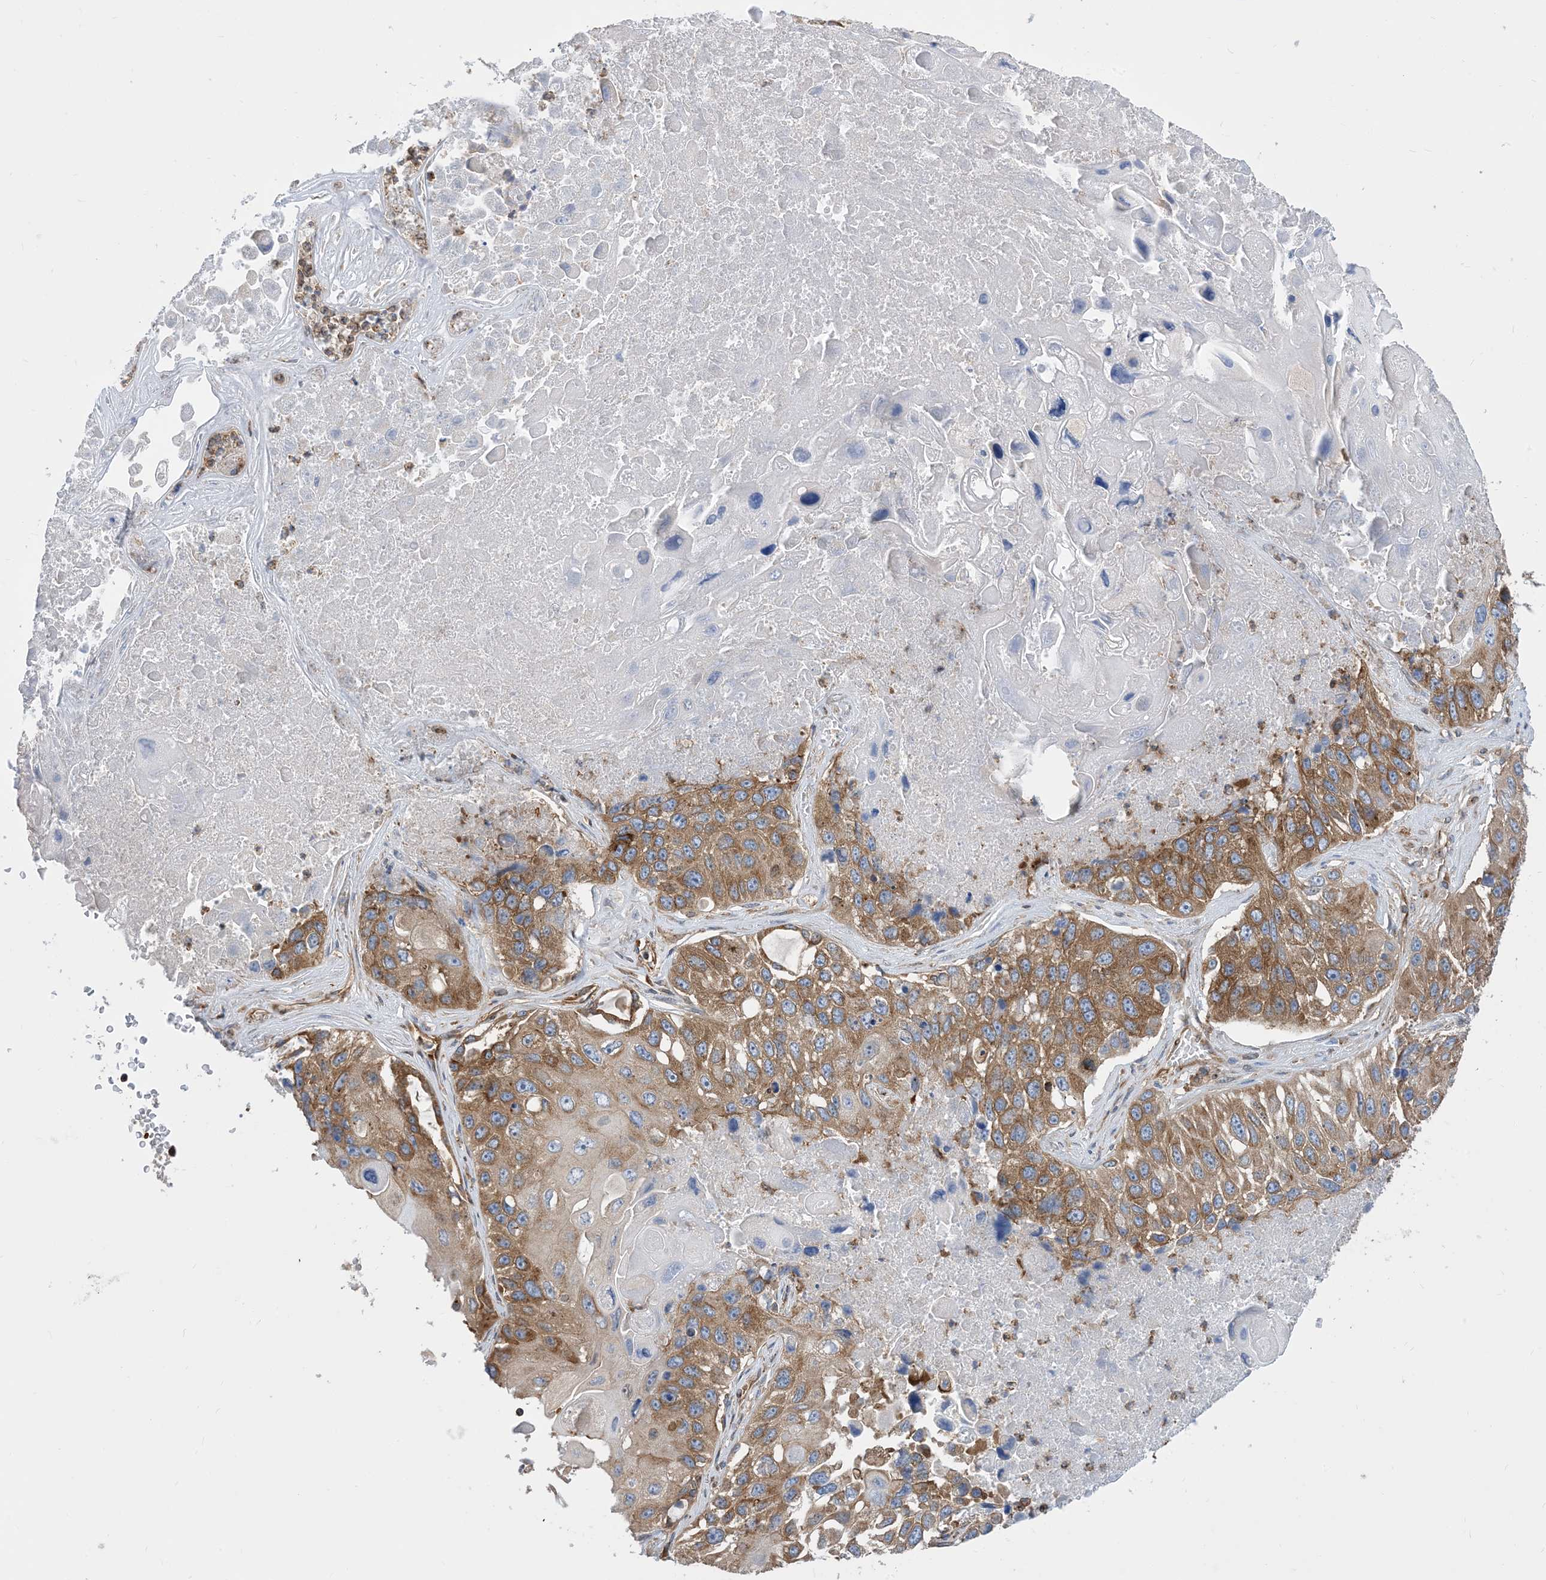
{"staining": {"intensity": "moderate", "quantity": ">75%", "location": "cytoplasmic/membranous"}, "tissue": "lung cancer", "cell_type": "Tumor cells", "image_type": "cancer", "snomed": [{"axis": "morphology", "description": "Squamous cell carcinoma, NOS"}, {"axis": "topography", "description": "Lung"}], "caption": "Immunohistochemical staining of squamous cell carcinoma (lung) displays medium levels of moderate cytoplasmic/membranous protein positivity in approximately >75% of tumor cells. (DAB (3,3'-diaminobenzidine) IHC, brown staining for protein, blue staining for nuclei).", "gene": "DYNC1LI1", "patient": {"sex": "male", "age": 61}}